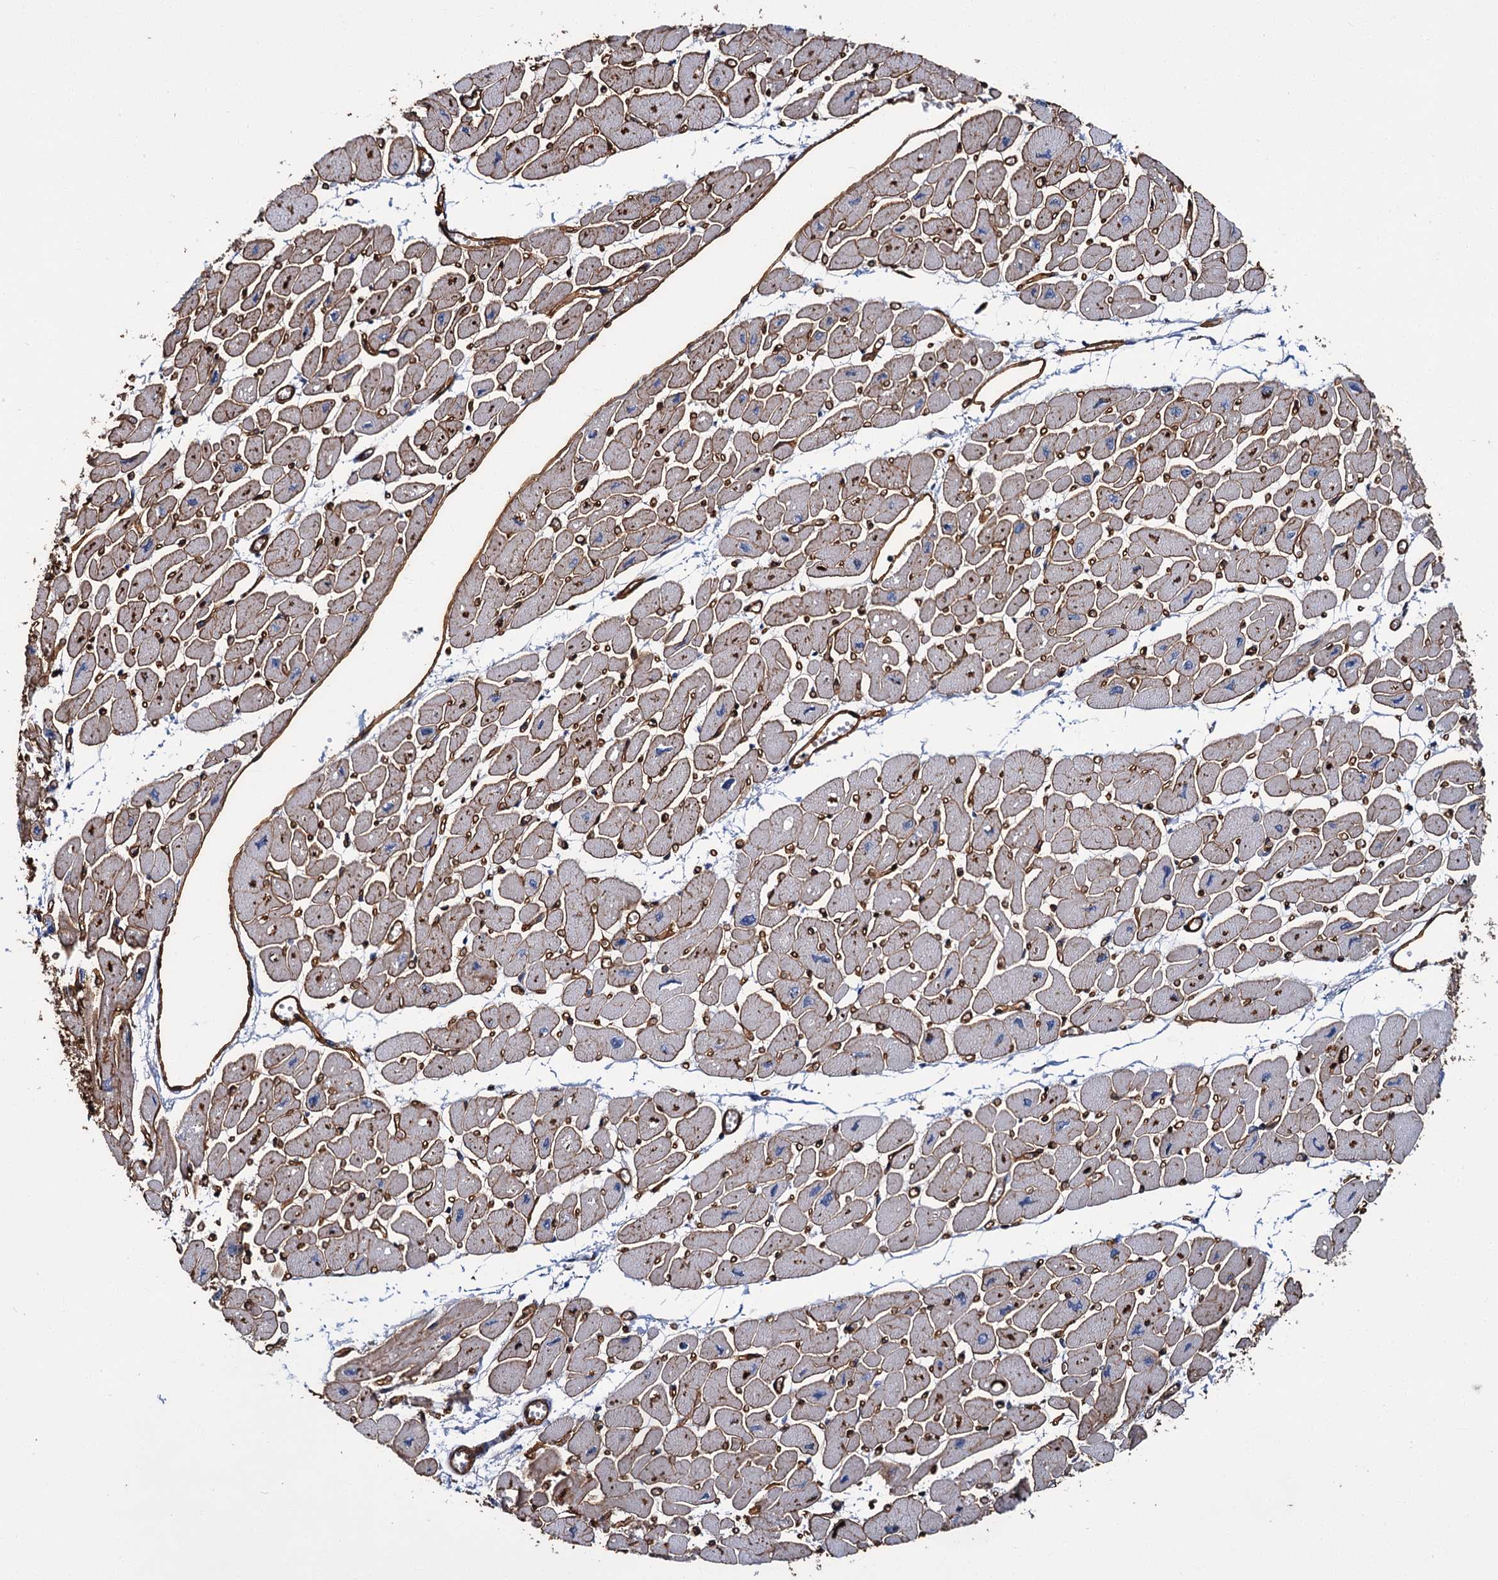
{"staining": {"intensity": "moderate", "quantity": ">75%", "location": "cytoplasmic/membranous"}, "tissue": "heart muscle", "cell_type": "Cardiomyocytes", "image_type": "normal", "snomed": [{"axis": "morphology", "description": "Normal tissue, NOS"}, {"axis": "topography", "description": "Heart"}], "caption": "High-power microscopy captured an immunohistochemistry (IHC) micrograph of benign heart muscle, revealing moderate cytoplasmic/membranous positivity in about >75% of cardiomyocytes.", "gene": "CACNA1C", "patient": {"sex": "female", "age": 54}}